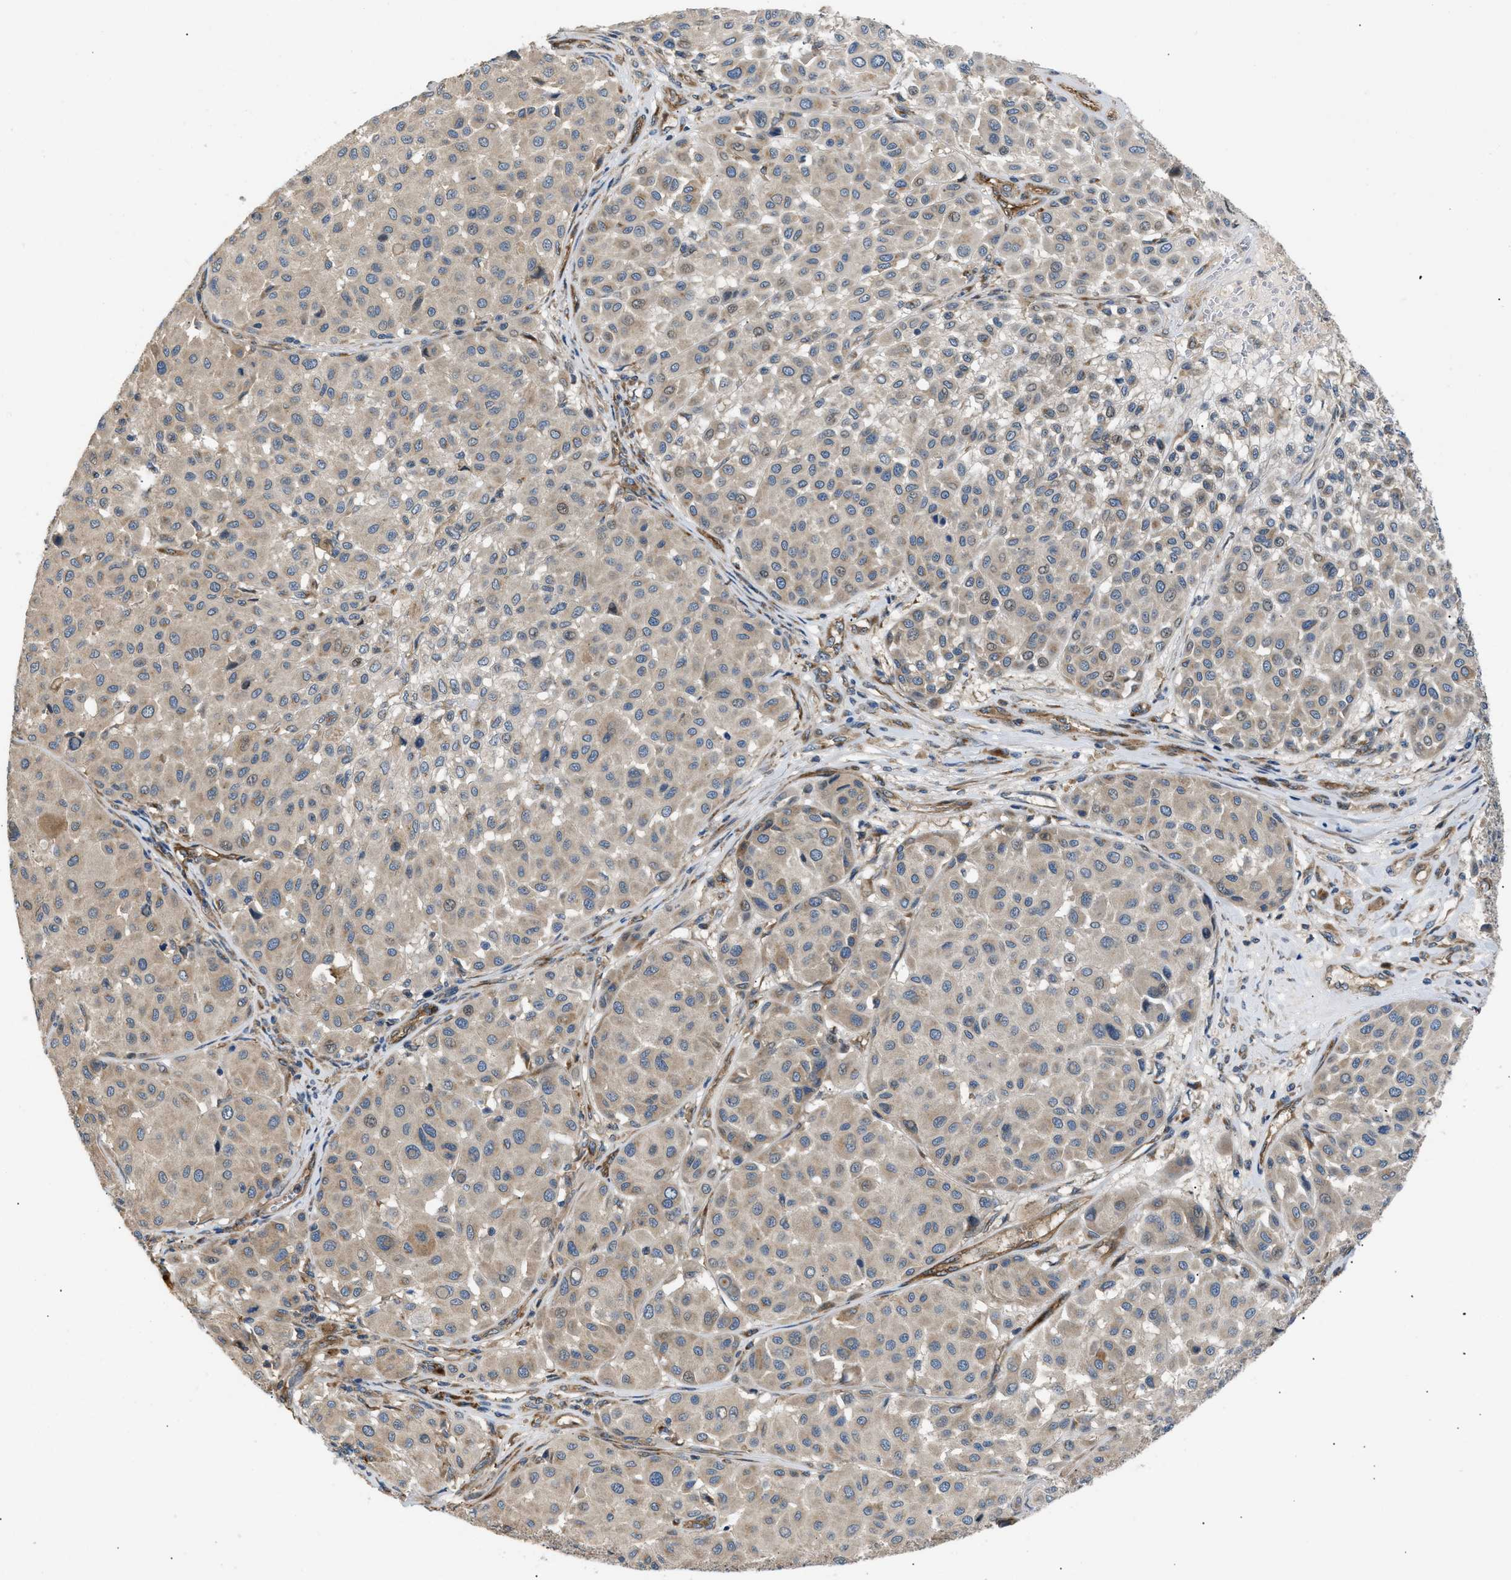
{"staining": {"intensity": "weak", "quantity": ">75%", "location": "cytoplasmic/membranous,nuclear"}, "tissue": "melanoma", "cell_type": "Tumor cells", "image_type": "cancer", "snomed": [{"axis": "morphology", "description": "Malignant melanoma, Metastatic site"}, {"axis": "topography", "description": "Soft tissue"}], "caption": "The micrograph shows immunohistochemical staining of malignant melanoma (metastatic site). There is weak cytoplasmic/membranous and nuclear positivity is appreciated in about >75% of tumor cells. (Stains: DAB (3,3'-diaminobenzidine) in brown, nuclei in blue, Microscopy: brightfield microscopy at high magnification).", "gene": "LYSMD3", "patient": {"sex": "male", "age": 41}}